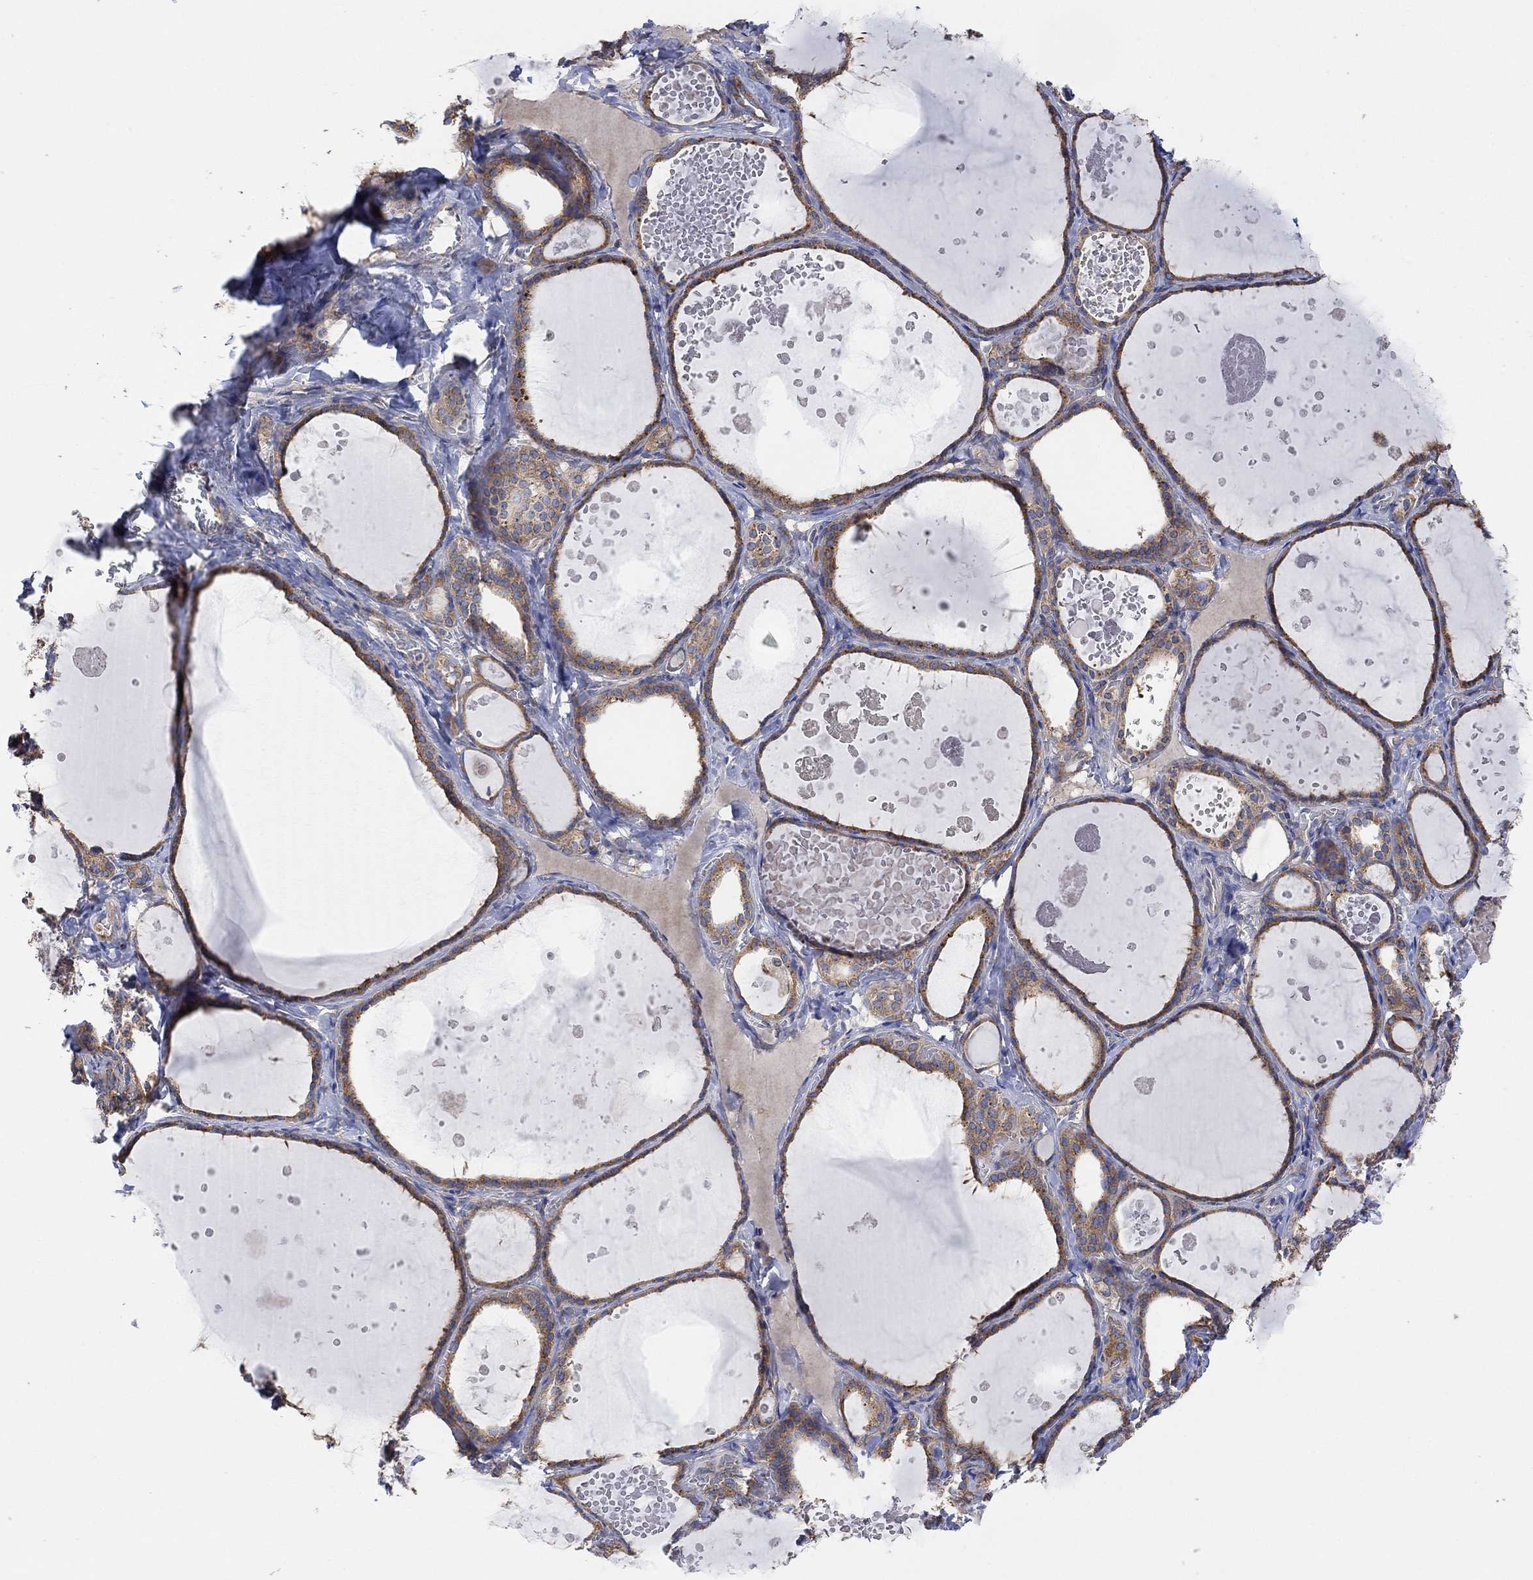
{"staining": {"intensity": "weak", "quantity": ">75%", "location": "cytoplasmic/membranous"}, "tissue": "thyroid gland", "cell_type": "Glandular cells", "image_type": "normal", "snomed": [{"axis": "morphology", "description": "Normal tissue, NOS"}, {"axis": "topography", "description": "Thyroid gland"}], "caption": "Immunohistochemistry (IHC) (DAB (3,3'-diaminobenzidine)) staining of unremarkable human thyroid gland displays weak cytoplasmic/membranous protein positivity in about >75% of glandular cells. (brown staining indicates protein expression, while blue staining denotes nuclei).", "gene": "BLOC1S3", "patient": {"sex": "female", "age": 56}}